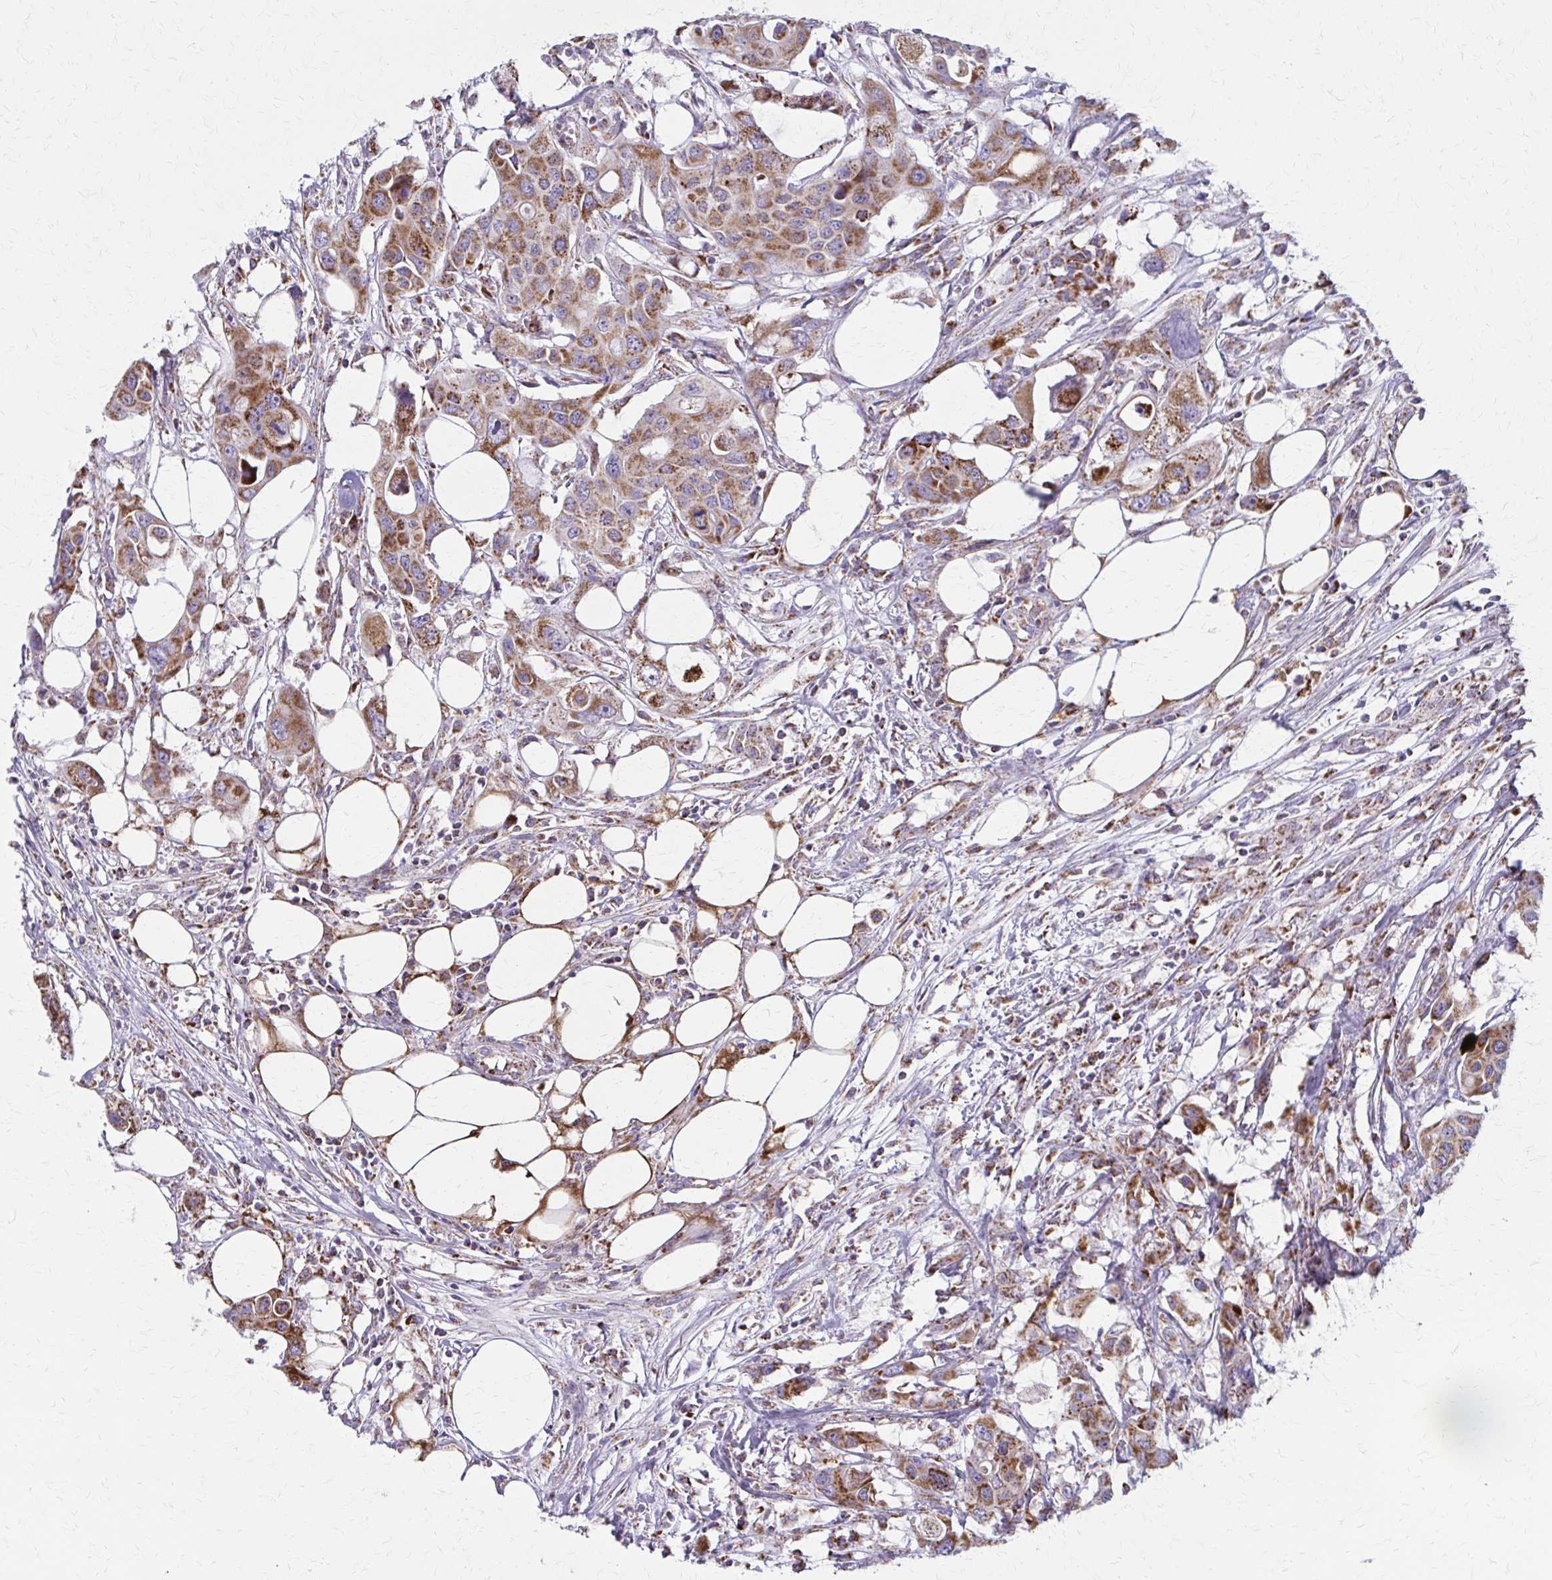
{"staining": {"intensity": "moderate", "quantity": ">75%", "location": "cytoplasmic/membranous"}, "tissue": "colorectal cancer", "cell_type": "Tumor cells", "image_type": "cancer", "snomed": [{"axis": "morphology", "description": "Adenocarcinoma, NOS"}, {"axis": "topography", "description": "Colon"}], "caption": "An image of human colorectal adenocarcinoma stained for a protein reveals moderate cytoplasmic/membranous brown staining in tumor cells. Using DAB (3,3'-diaminobenzidine) (brown) and hematoxylin (blue) stains, captured at high magnification using brightfield microscopy.", "gene": "TVP23A", "patient": {"sex": "male", "age": 77}}